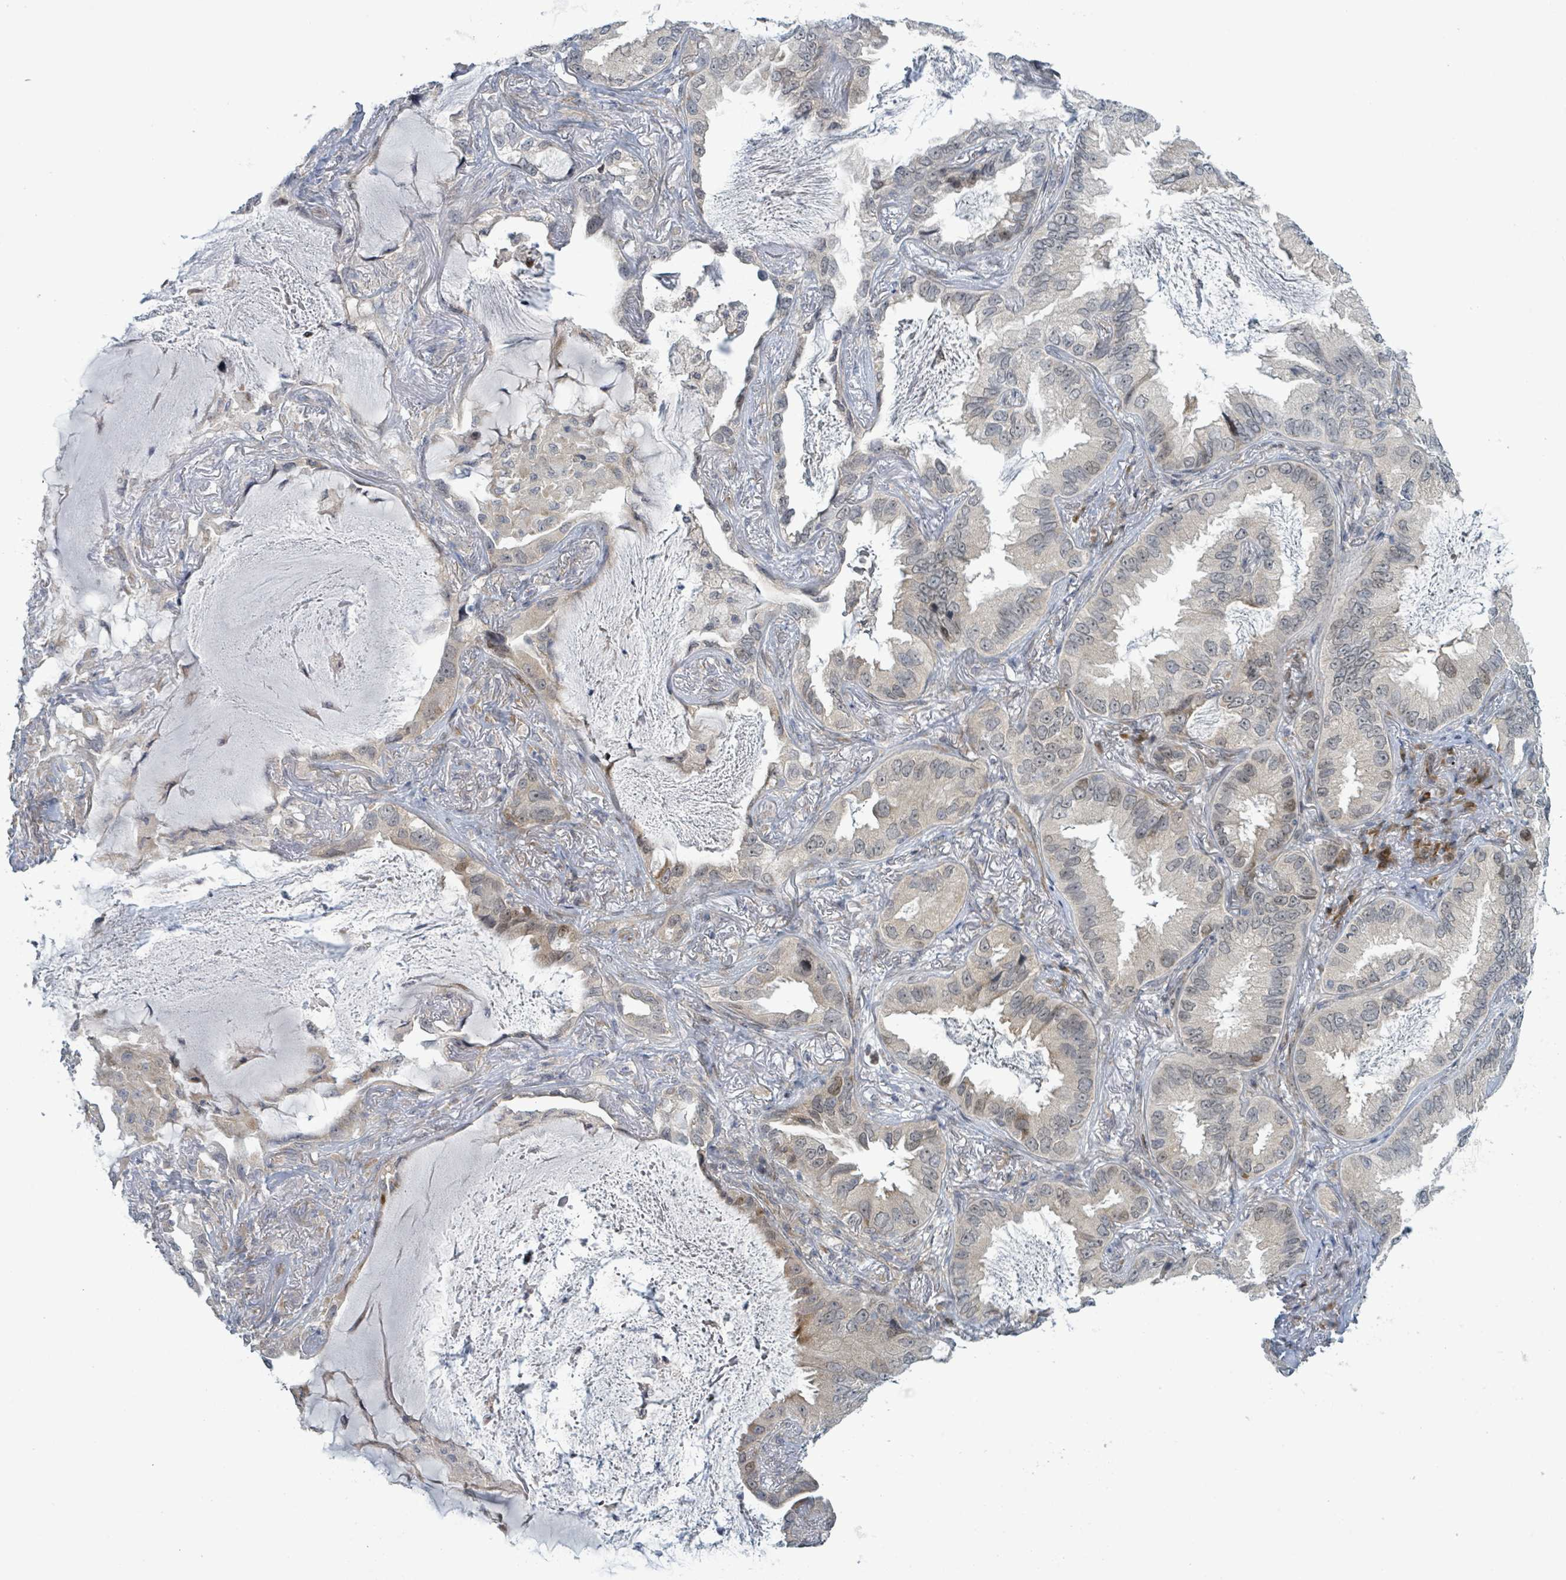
{"staining": {"intensity": "negative", "quantity": "none", "location": "none"}, "tissue": "lung cancer", "cell_type": "Tumor cells", "image_type": "cancer", "snomed": [{"axis": "morphology", "description": "Adenocarcinoma, NOS"}, {"axis": "topography", "description": "Lung"}], "caption": "Lung cancer stained for a protein using IHC reveals no staining tumor cells.", "gene": "RPL32", "patient": {"sex": "female", "age": 69}}